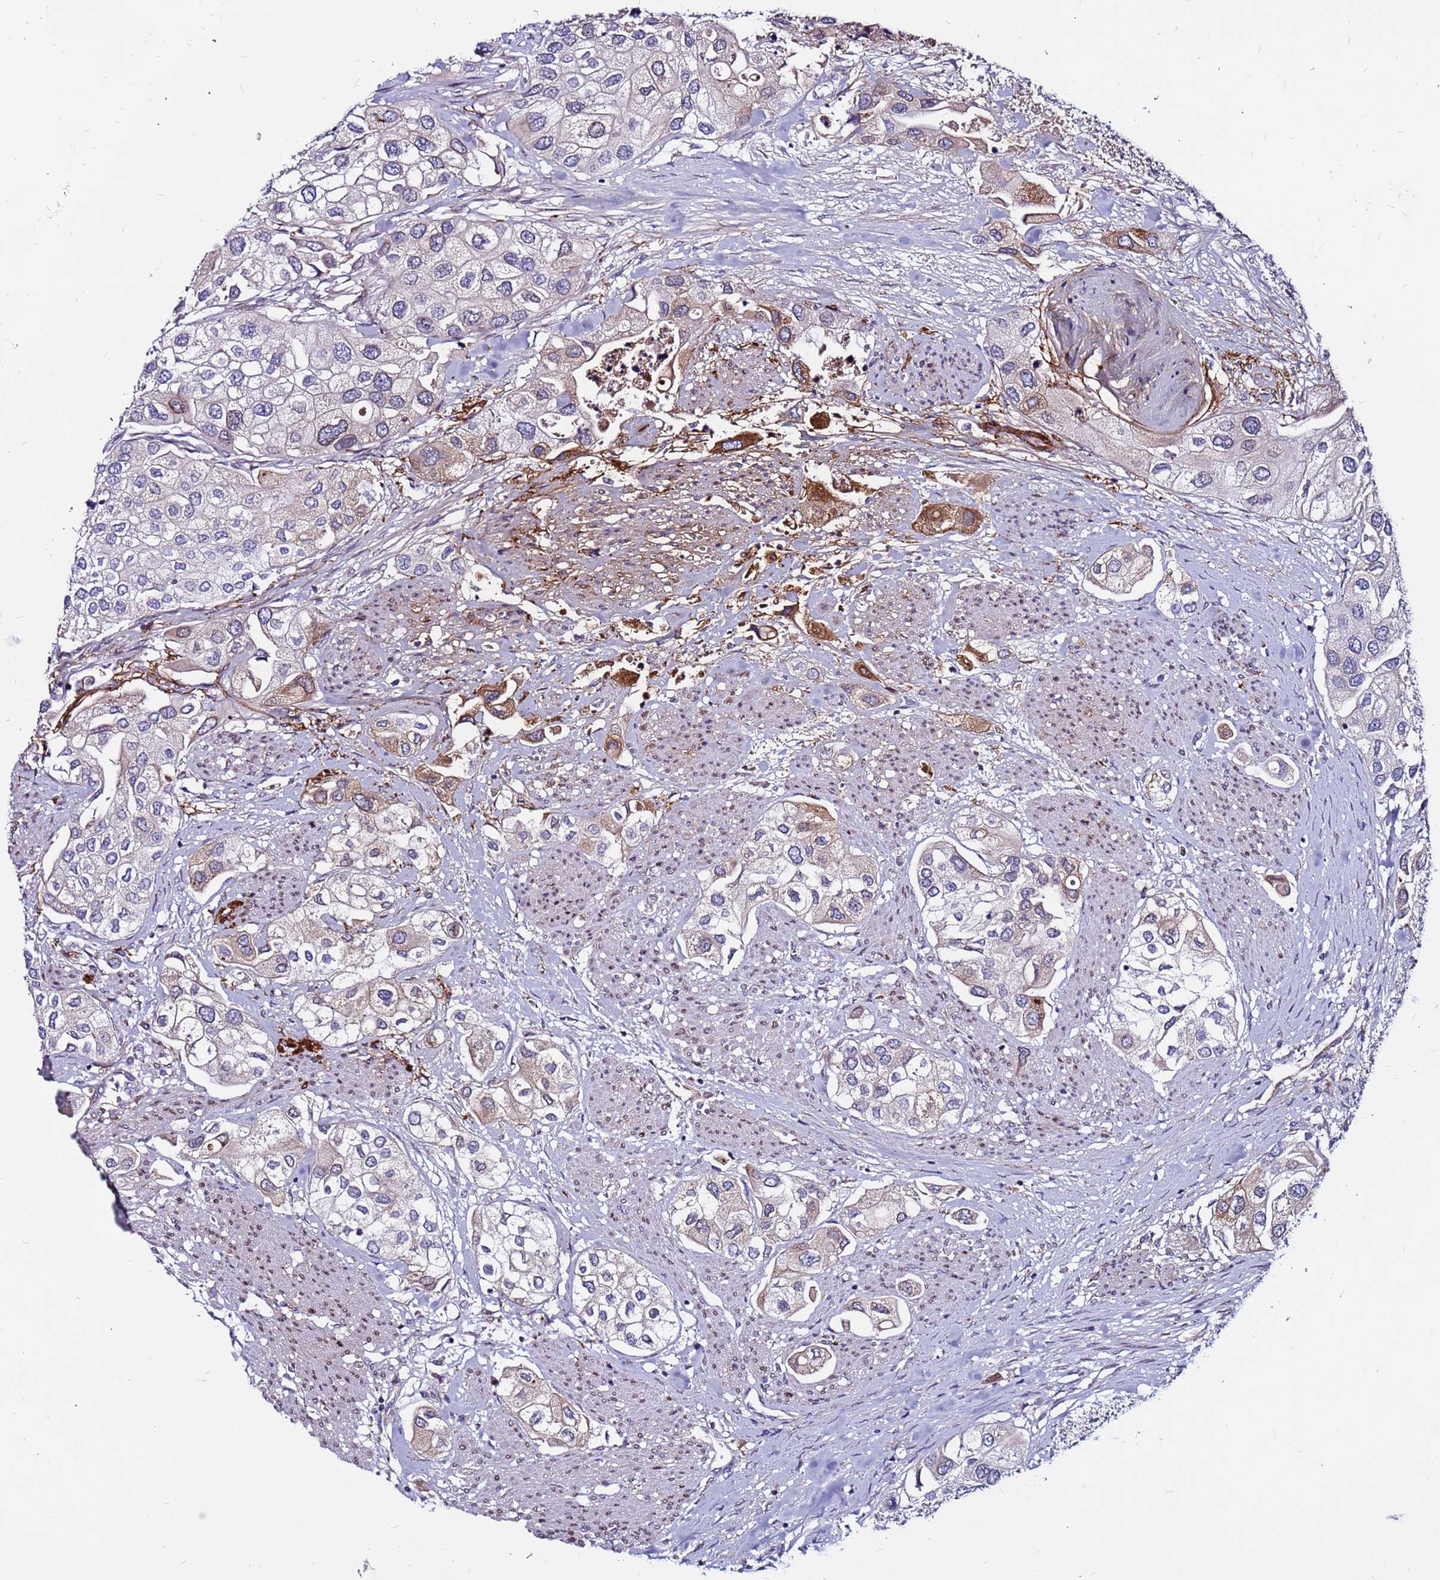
{"staining": {"intensity": "moderate", "quantity": "<25%", "location": "cytoplasmic/membranous"}, "tissue": "urothelial cancer", "cell_type": "Tumor cells", "image_type": "cancer", "snomed": [{"axis": "morphology", "description": "Urothelial carcinoma, High grade"}, {"axis": "topography", "description": "Urinary bladder"}], "caption": "This image demonstrates immunohistochemistry (IHC) staining of urothelial cancer, with low moderate cytoplasmic/membranous positivity in about <25% of tumor cells.", "gene": "CCDC71", "patient": {"sex": "male", "age": 64}}